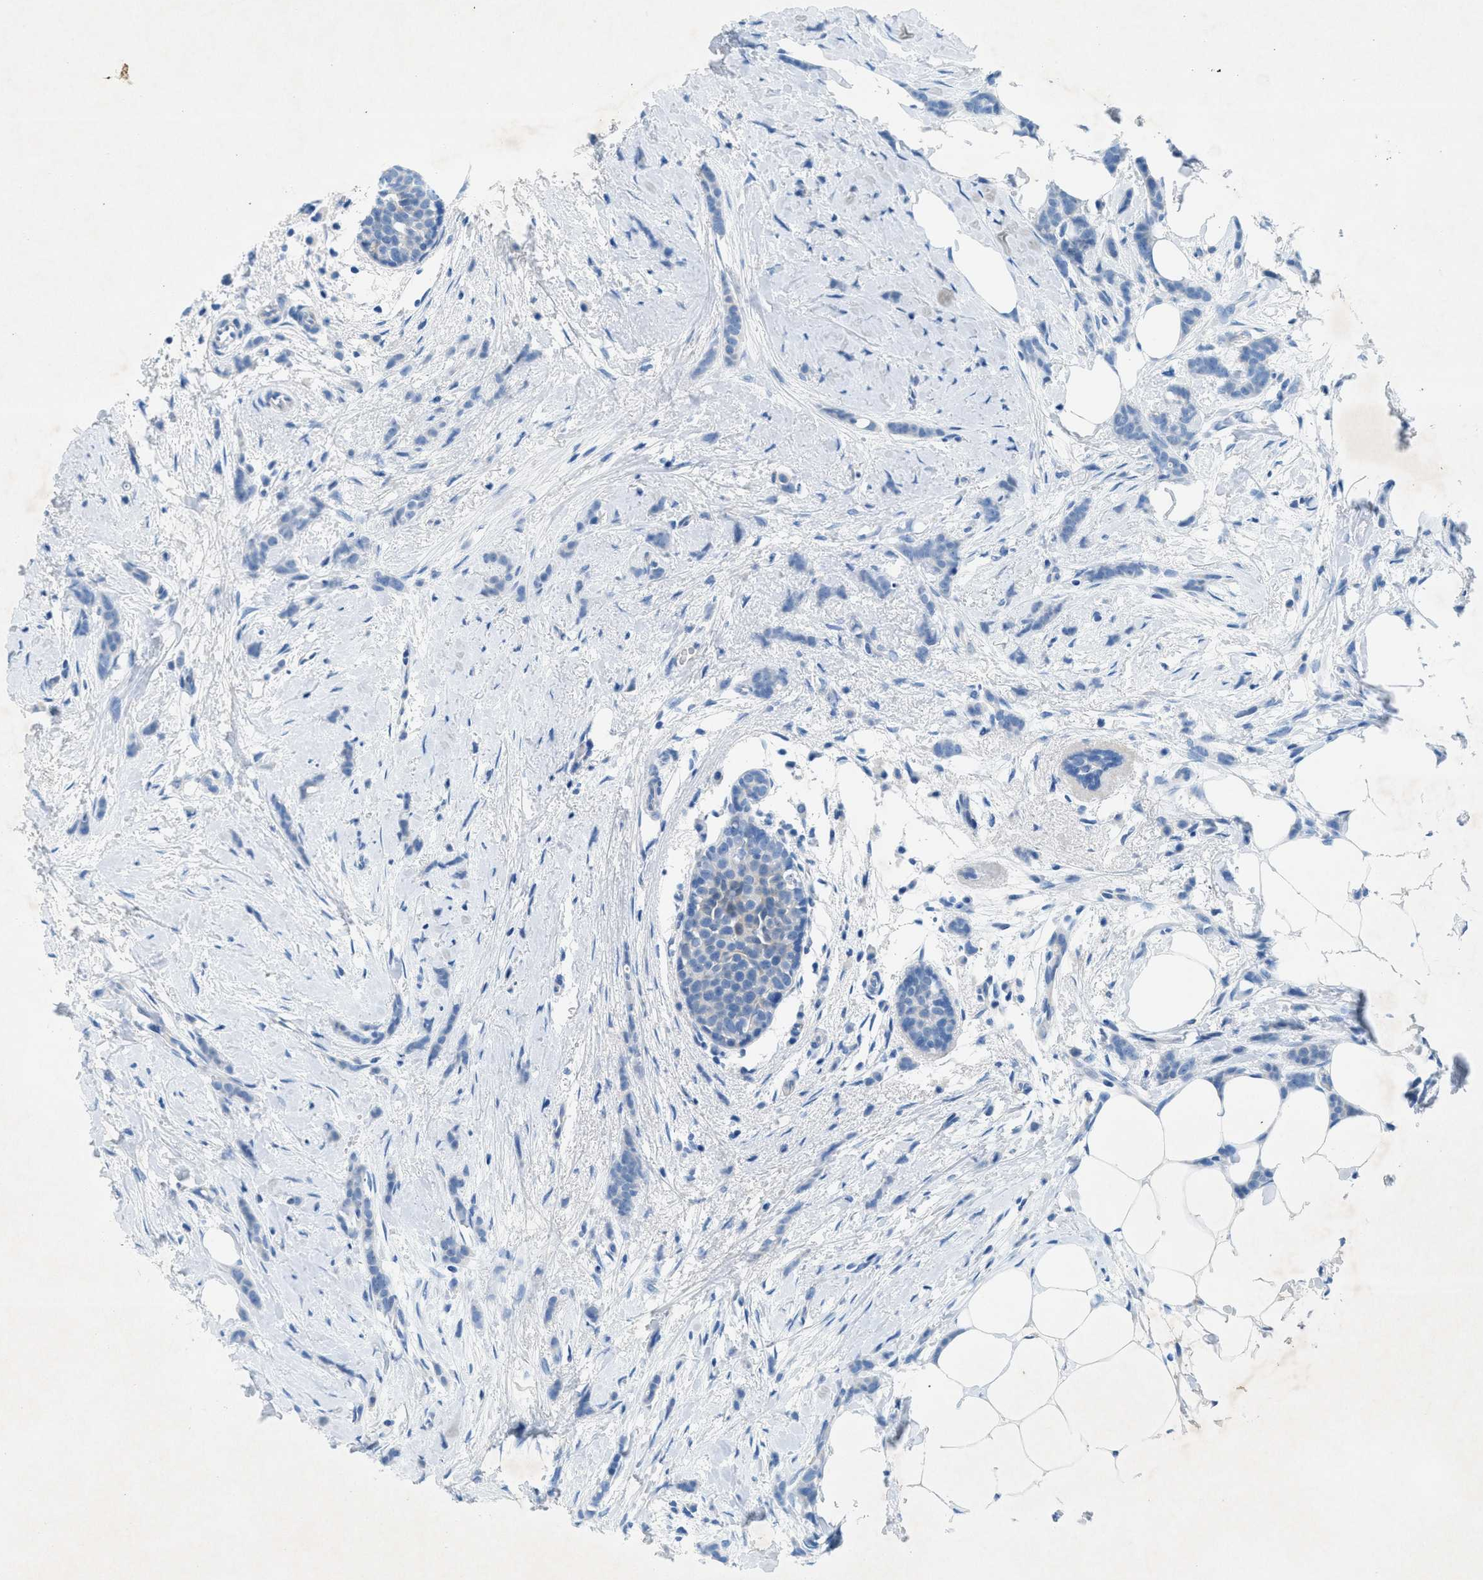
{"staining": {"intensity": "negative", "quantity": "none", "location": "none"}, "tissue": "breast cancer", "cell_type": "Tumor cells", "image_type": "cancer", "snomed": [{"axis": "morphology", "description": "Lobular carcinoma, in situ"}, {"axis": "morphology", "description": "Lobular carcinoma"}, {"axis": "topography", "description": "Breast"}], "caption": "This is a histopathology image of IHC staining of breast cancer (lobular carcinoma in situ), which shows no staining in tumor cells.", "gene": "GALNT17", "patient": {"sex": "female", "age": 41}}